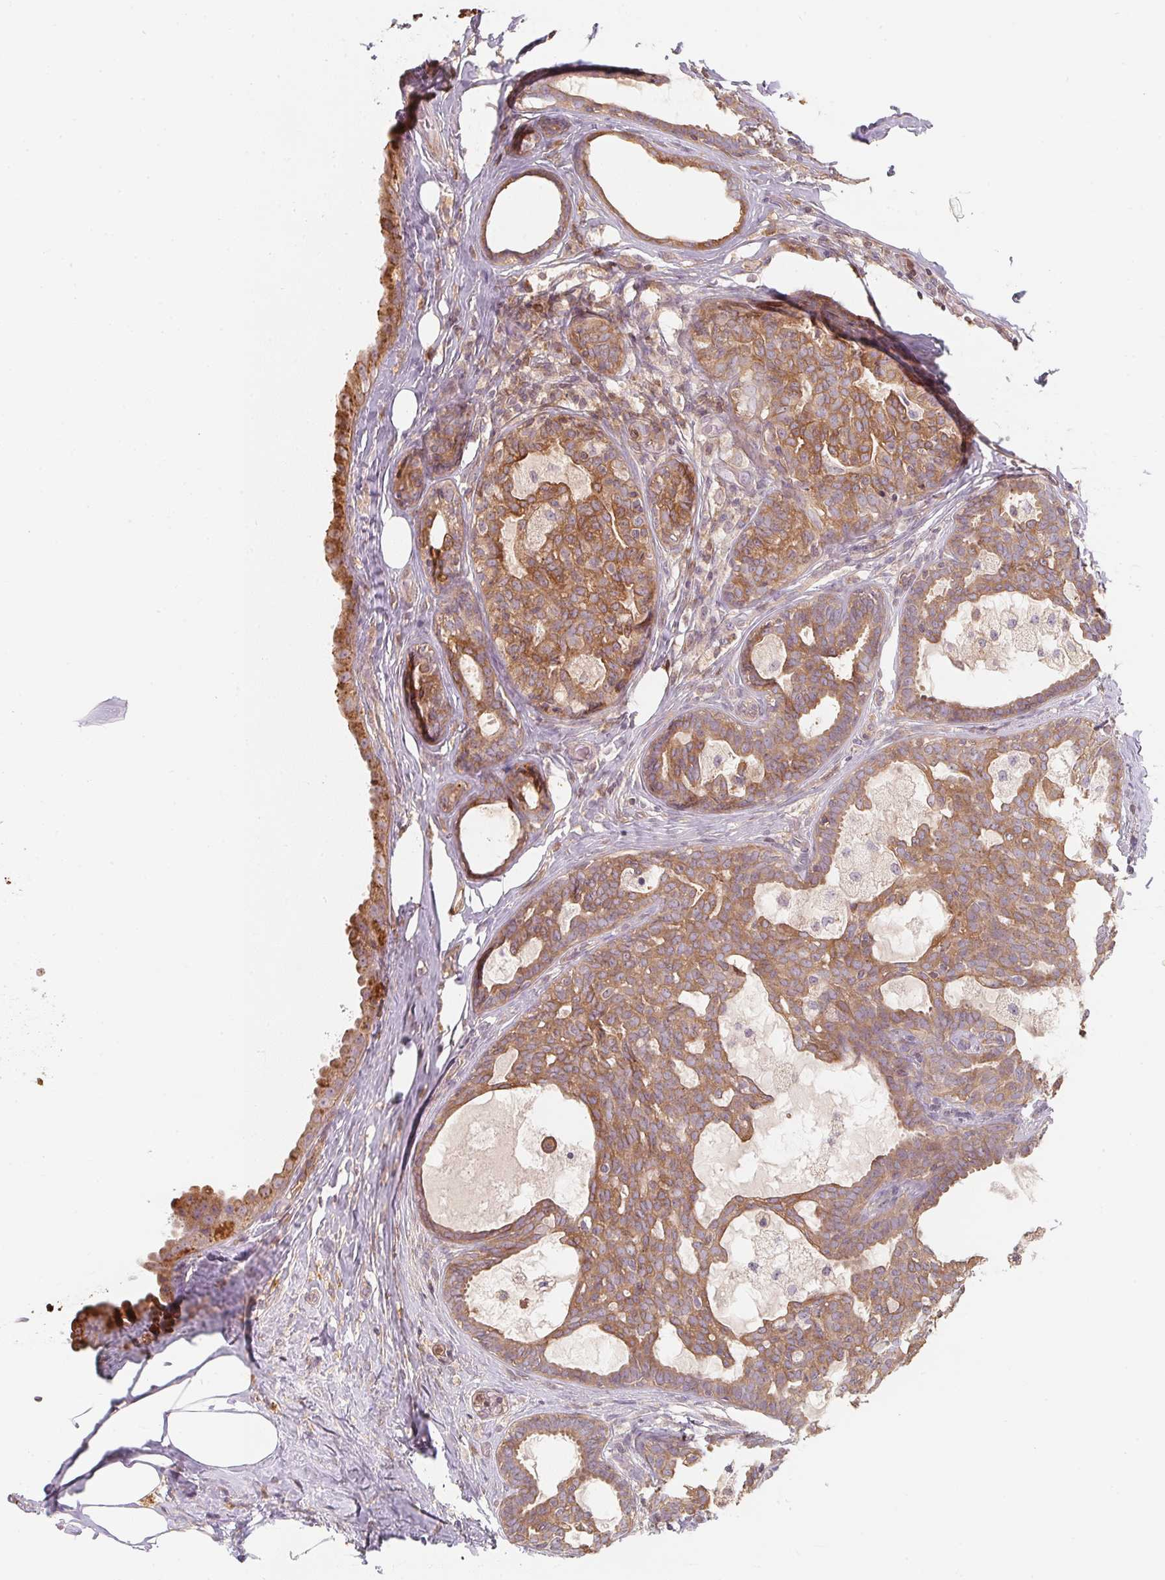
{"staining": {"intensity": "moderate", "quantity": ">75%", "location": "cytoplasmic/membranous"}, "tissue": "breast cancer", "cell_type": "Tumor cells", "image_type": "cancer", "snomed": [{"axis": "morphology", "description": "Duct carcinoma"}, {"axis": "topography", "description": "Breast"}], "caption": "There is medium levels of moderate cytoplasmic/membranous positivity in tumor cells of breast cancer (invasive ductal carcinoma), as demonstrated by immunohistochemical staining (brown color).", "gene": "ANKRD13A", "patient": {"sex": "female", "age": 59}}